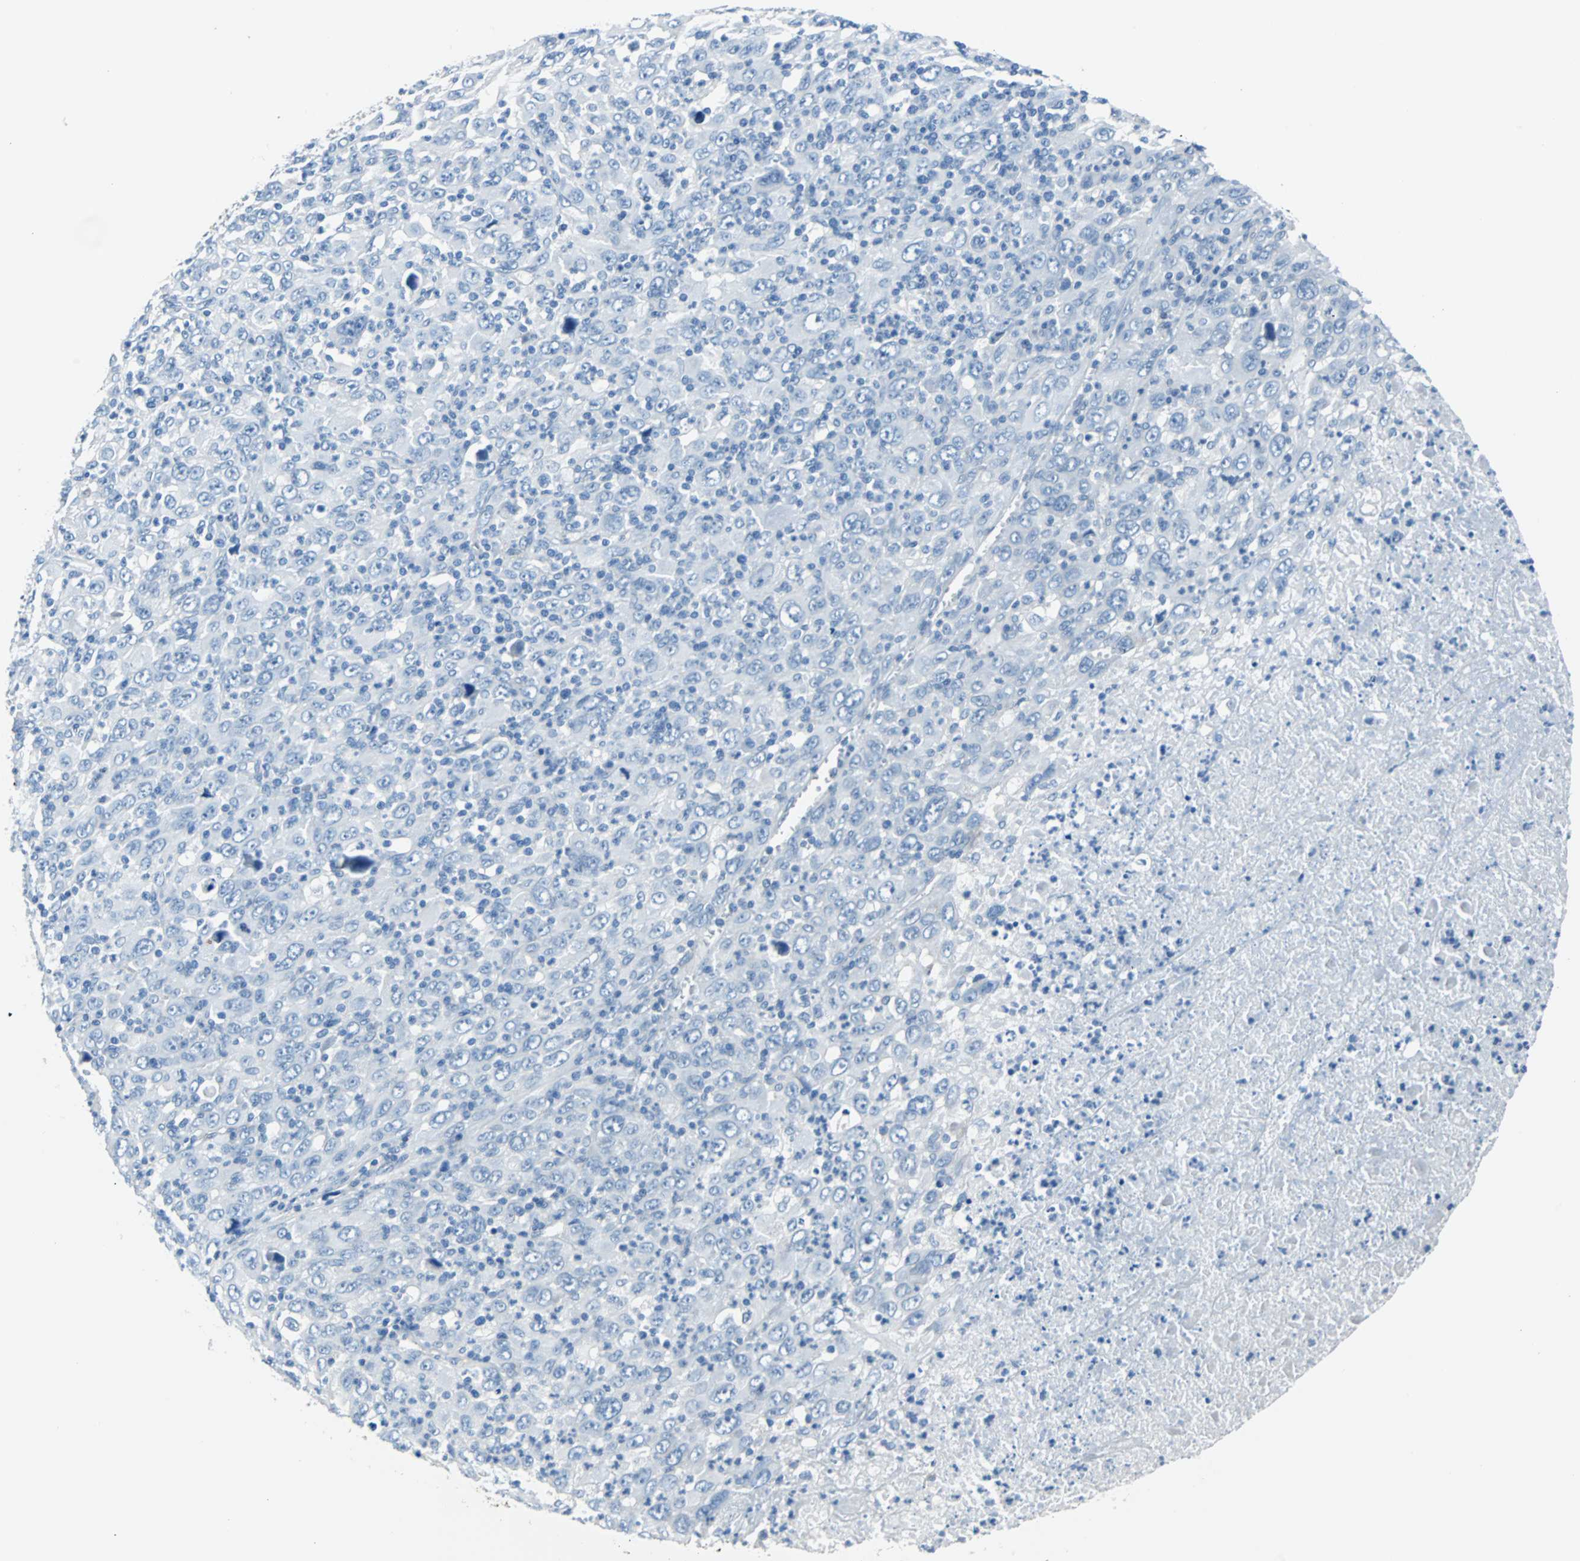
{"staining": {"intensity": "negative", "quantity": "none", "location": "none"}, "tissue": "melanoma", "cell_type": "Tumor cells", "image_type": "cancer", "snomed": [{"axis": "morphology", "description": "Malignant melanoma, Metastatic site"}, {"axis": "topography", "description": "Skin"}], "caption": "A high-resolution histopathology image shows IHC staining of malignant melanoma (metastatic site), which displays no significant positivity in tumor cells. (Brightfield microscopy of DAB (3,3'-diaminobenzidine) IHC at high magnification).", "gene": "KRT7", "patient": {"sex": "female", "age": 56}}